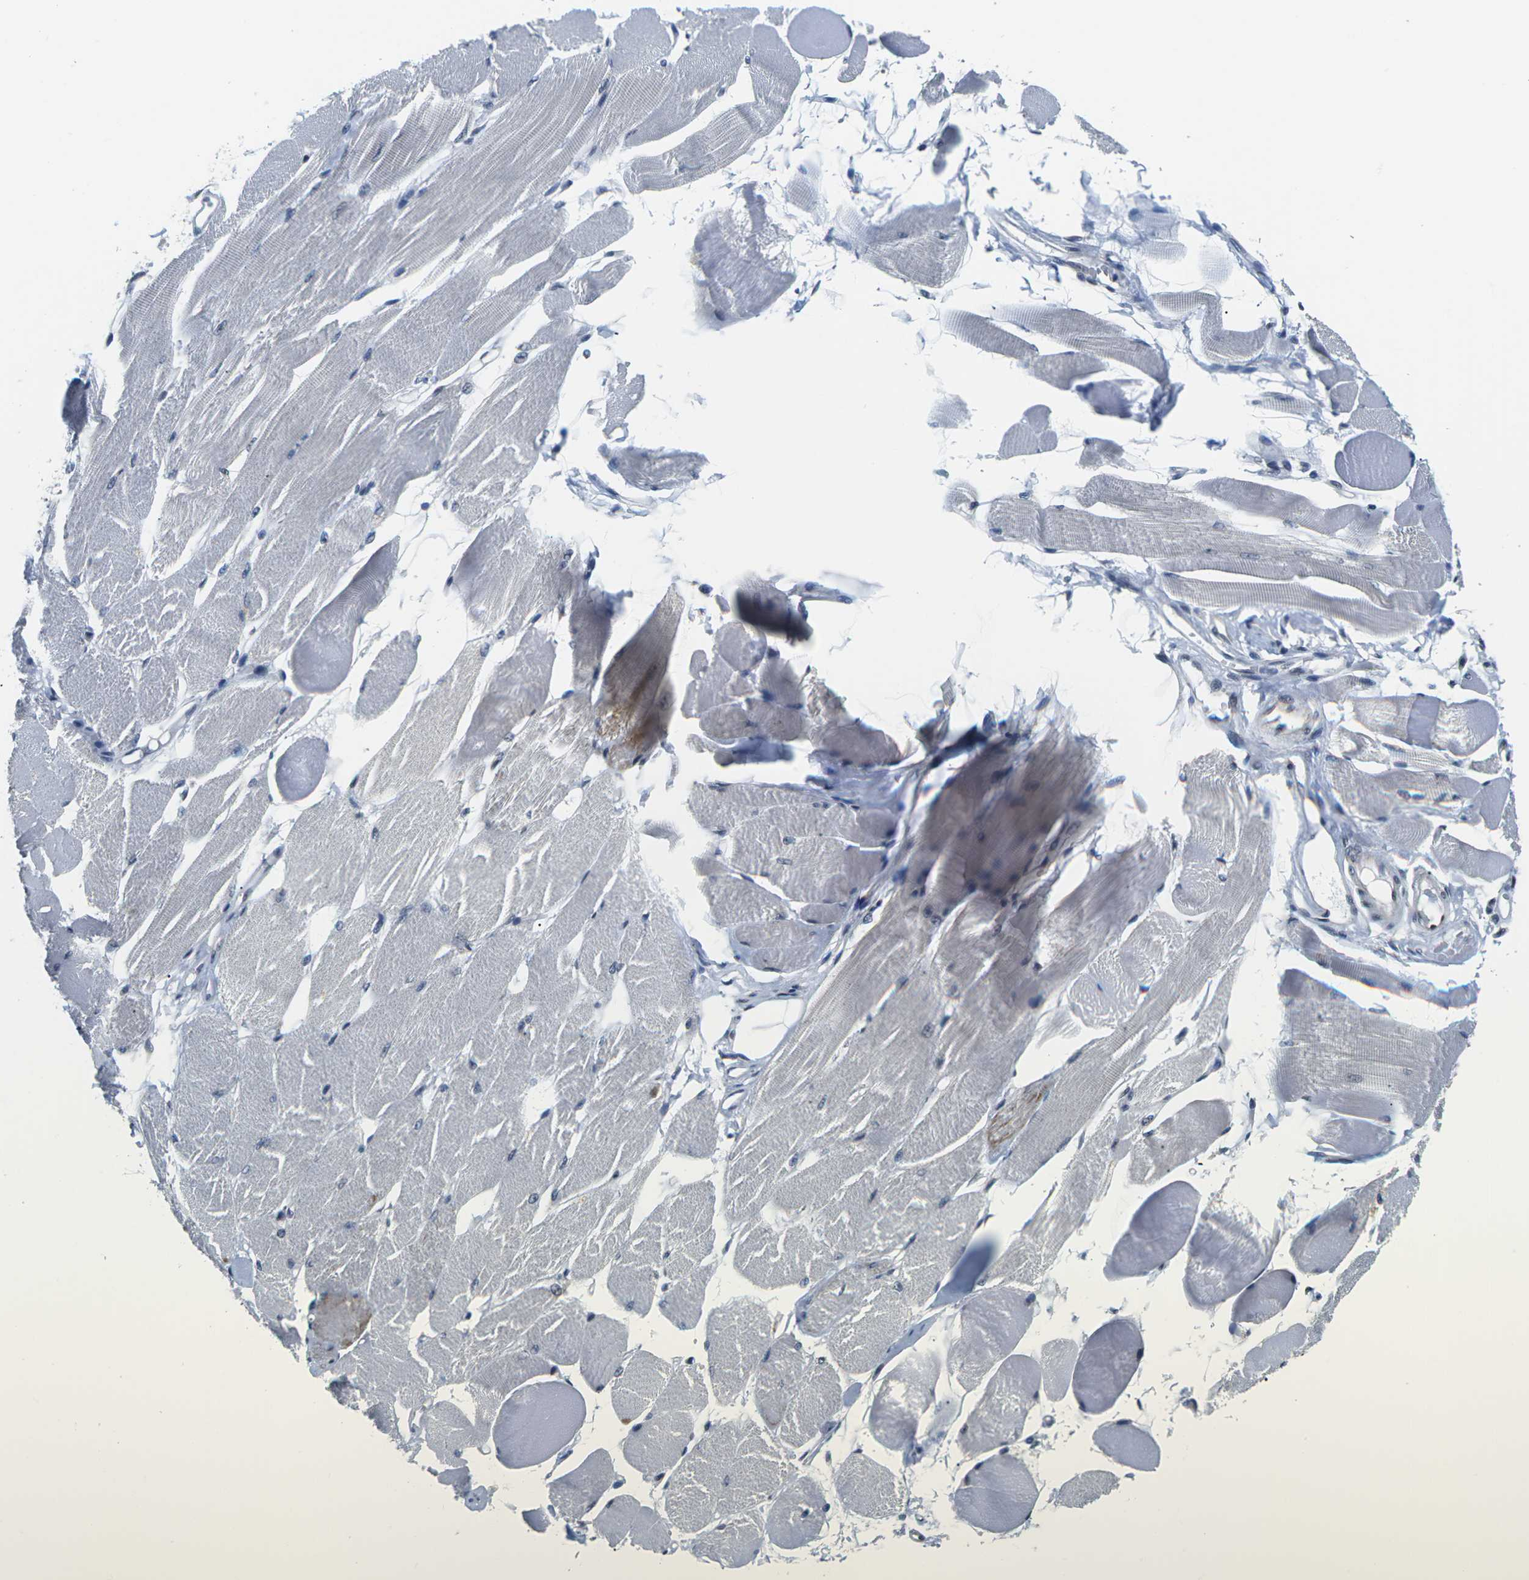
{"staining": {"intensity": "weak", "quantity": "25%-75%", "location": "nuclear"}, "tissue": "skeletal muscle", "cell_type": "Myocytes", "image_type": "normal", "snomed": [{"axis": "morphology", "description": "Normal tissue, NOS"}, {"axis": "topography", "description": "Skeletal muscle"}, {"axis": "topography", "description": "Peripheral nerve tissue"}], "caption": "Protein expression analysis of unremarkable skeletal muscle shows weak nuclear positivity in approximately 25%-75% of myocytes. The staining is performed using DAB brown chromogen to label protein expression. The nuclei are counter-stained blue using hematoxylin.", "gene": "NSRP1", "patient": {"sex": "female", "age": 84}}